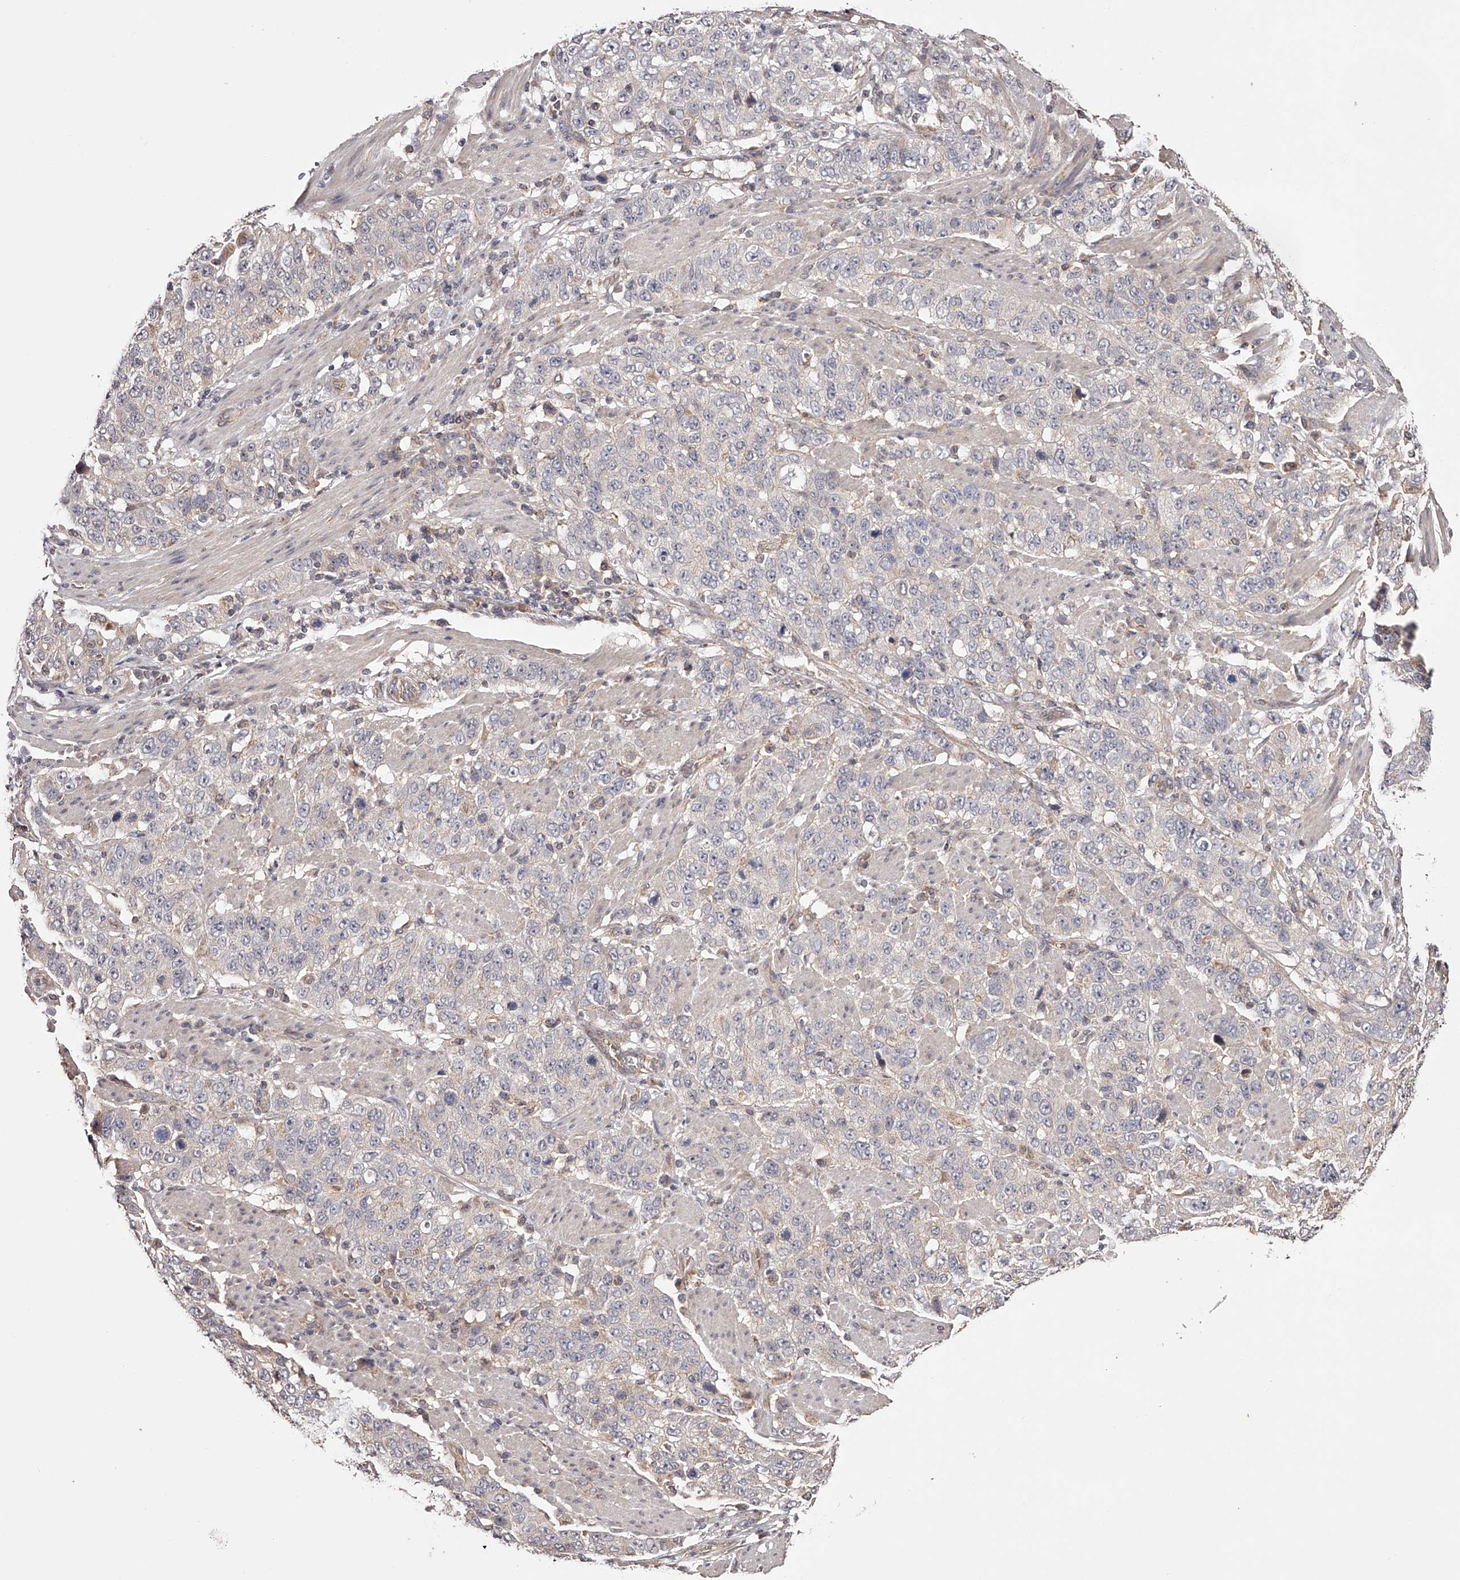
{"staining": {"intensity": "negative", "quantity": "none", "location": "none"}, "tissue": "stomach cancer", "cell_type": "Tumor cells", "image_type": "cancer", "snomed": [{"axis": "morphology", "description": "Adenocarcinoma, NOS"}, {"axis": "topography", "description": "Stomach"}], "caption": "The micrograph shows no significant positivity in tumor cells of stomach cancer.", "gene": "USP21", "patient": {"sex": "male", "age": 48}}